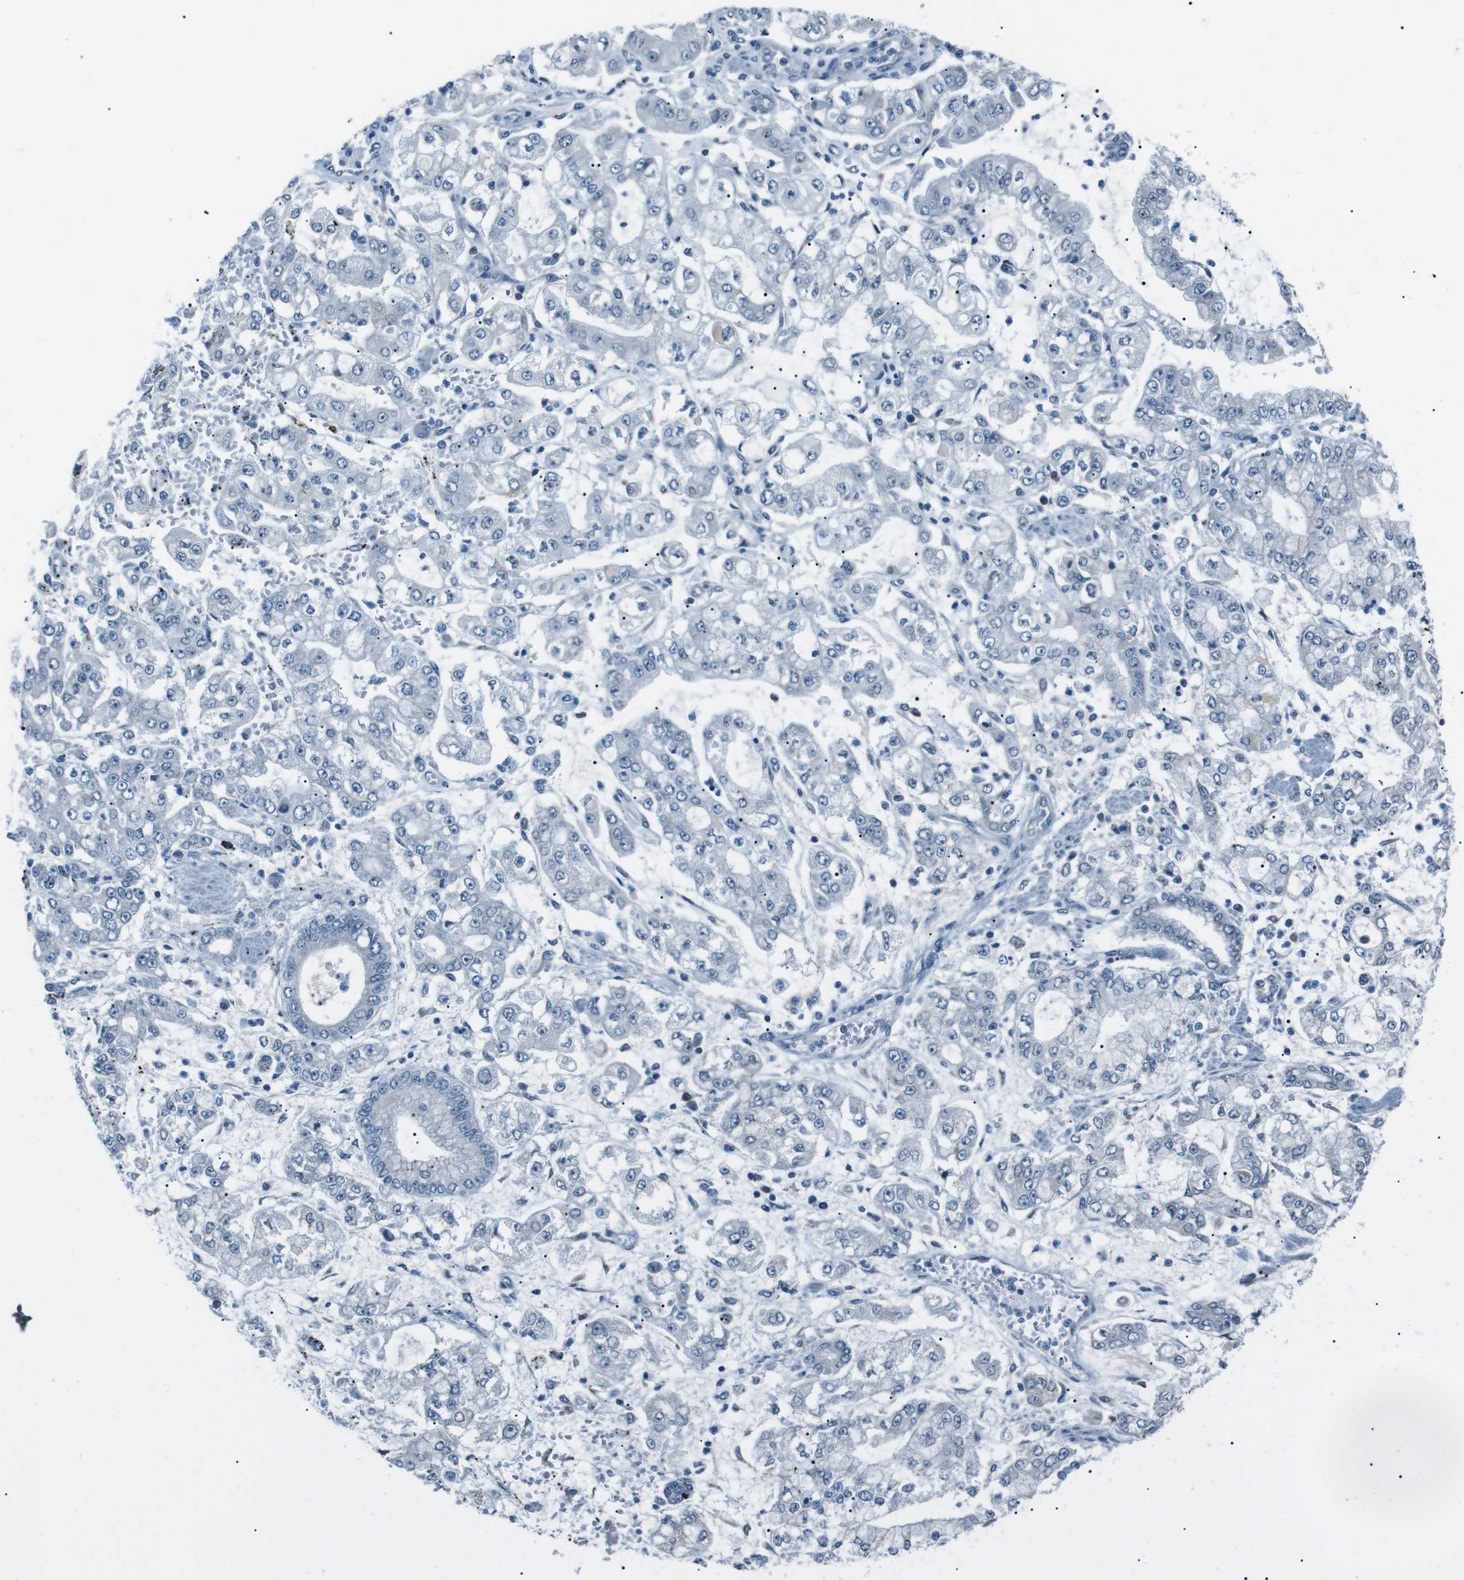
{"staining": {"intensity": "negative", "quantity": "none", "location": "none"}, "tissue": "stomach cancer", "cell_type": "Tumor cells", "image_type": "cancer", "snomed": [{"axis": "morphology", "description": "Adenocarcinoma, NOS"}, {"axis": "topography", "description": "Stomach"}], "caption": "Tumor cells show no significant protein expression in adenocarcinoma (stomach).", "gene": "SERPINB2", "patient": {"sex": "male", "age": 76}}